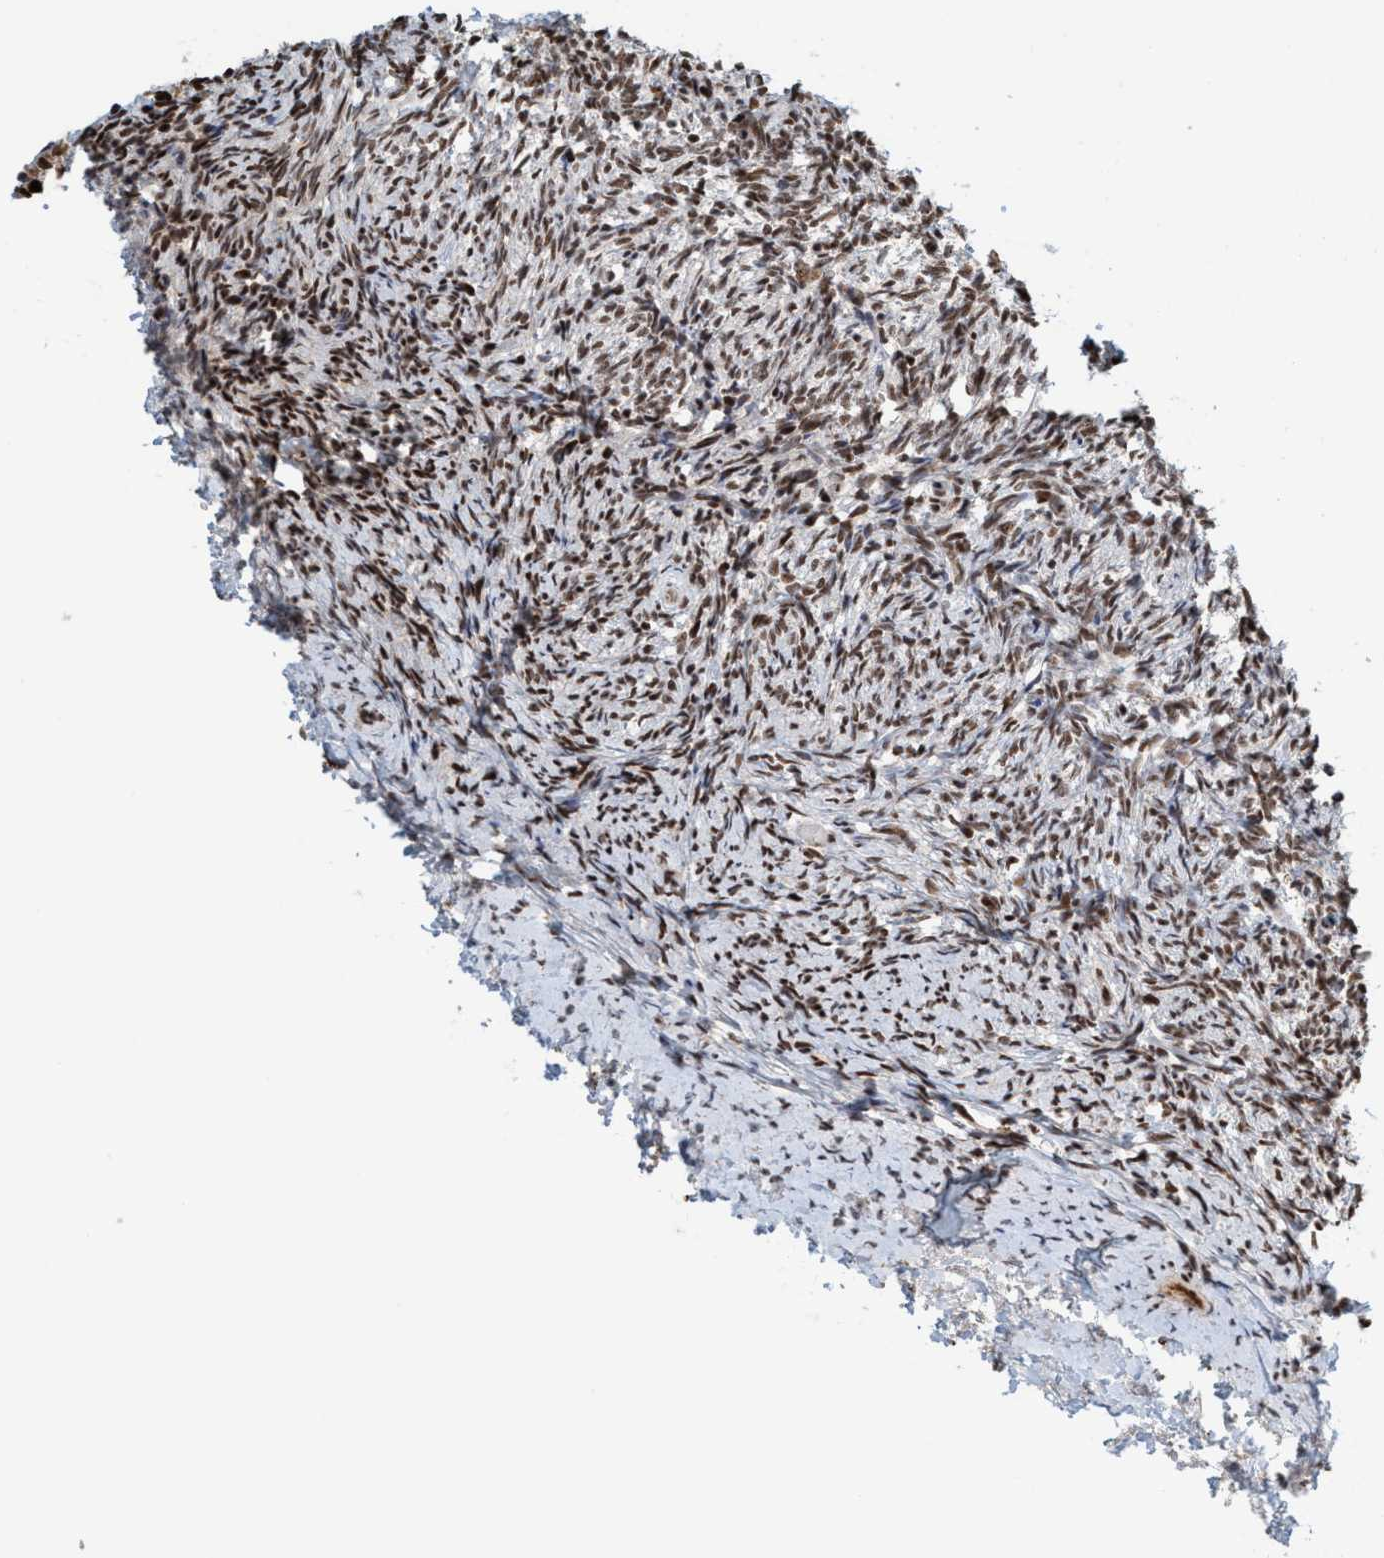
{"staining": {"intensity": "moderate", "quantity": ">75%", "location": "nuclear"}, "tissue": "ovary", "cell_type": "Ovarian stroma cells", "image_type": "normal", "snomed": [{"axis": "morphology", "description": "Normal tissue, NOS"}, {"axis": "topography", "description": "Ovary"}], "caption": "Protein staining of unremarkable ovary exhibits moderate nuclear positivity in about >75% of ovarian stroma cells. The protein is shown in brown color, while the nuclei are stained blue.", "gene": "SMCR8", "patient": {"sex": "female", "age": 41}}